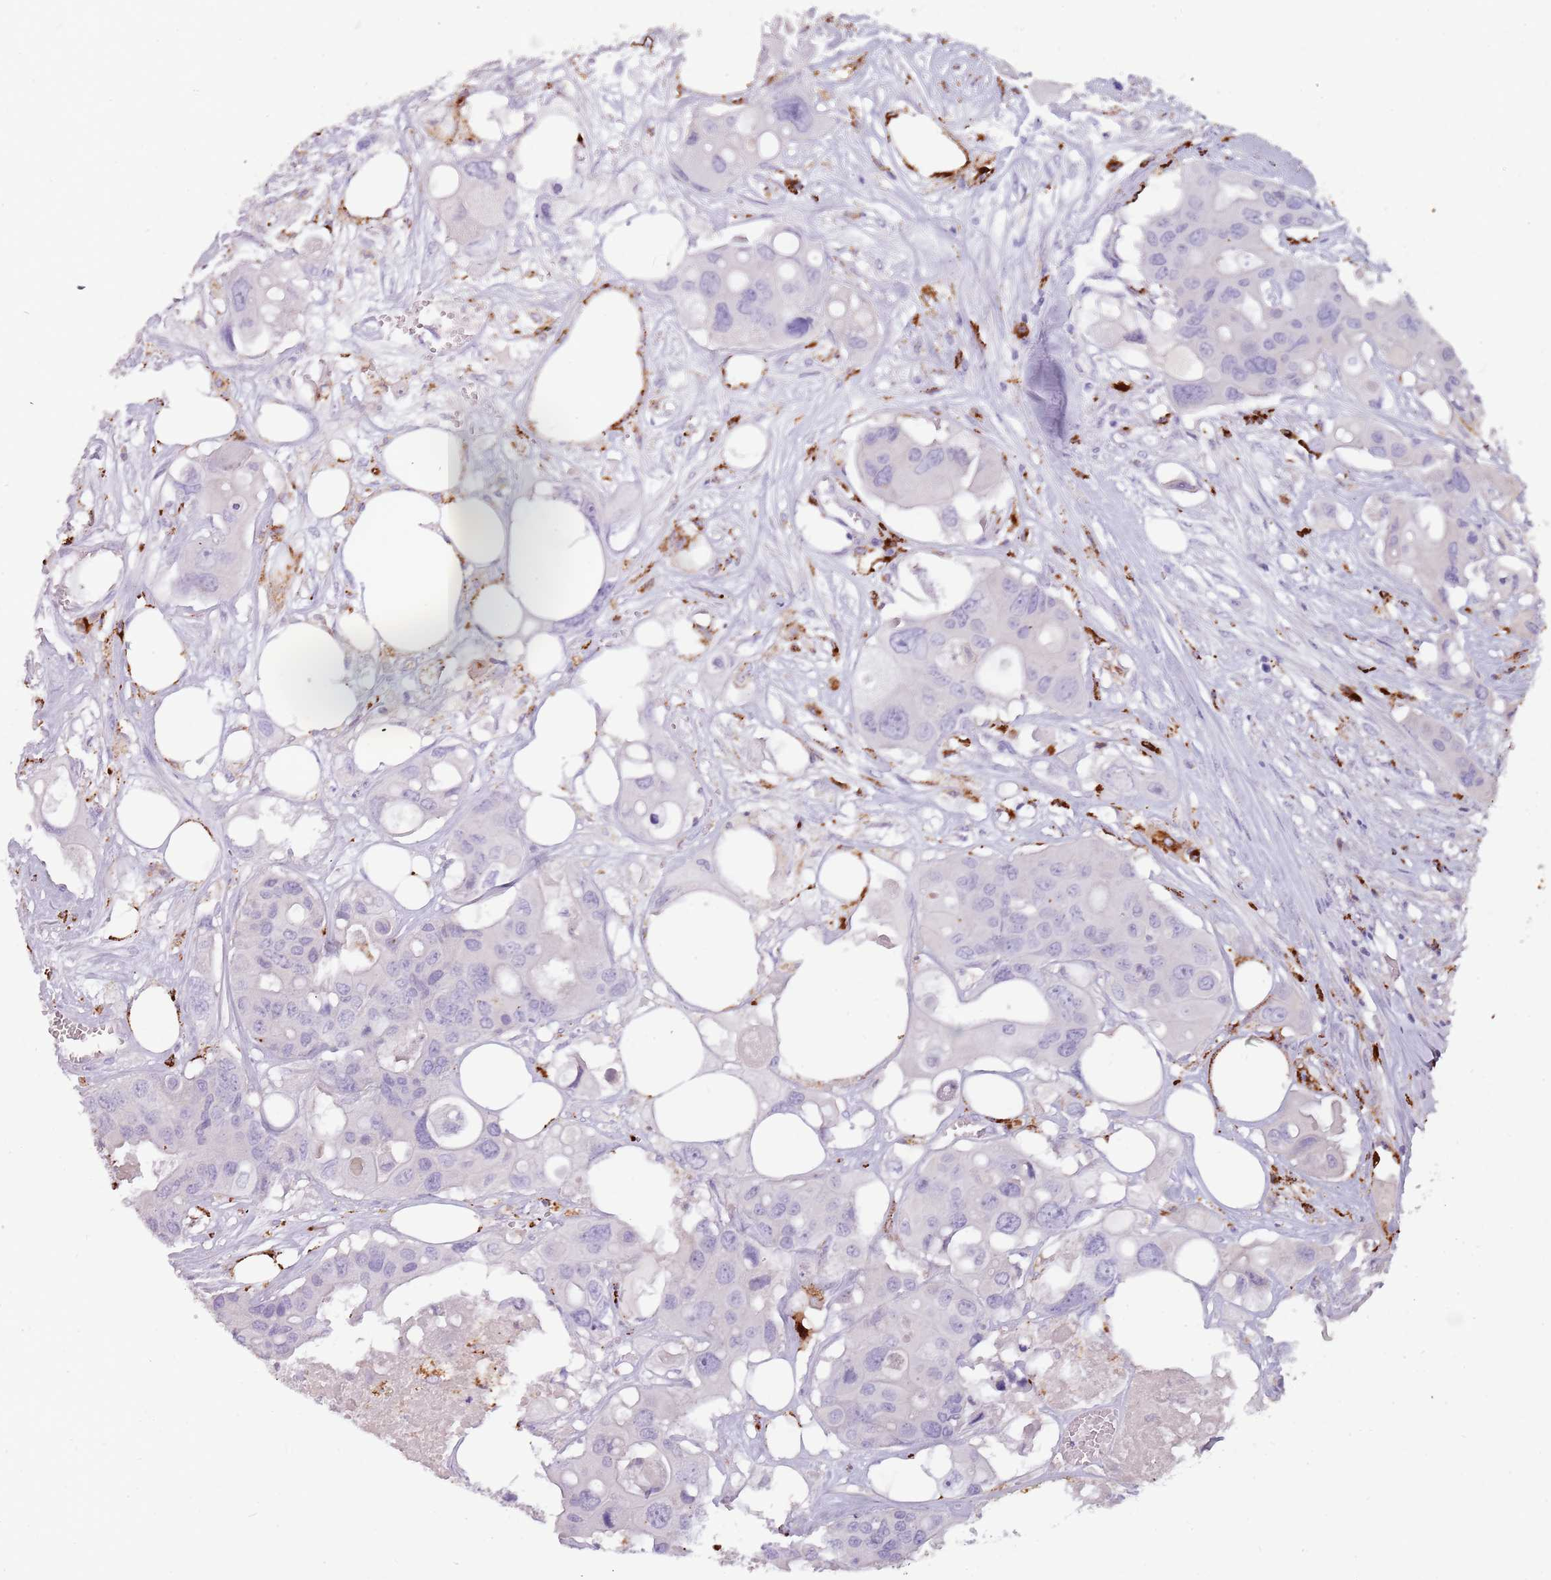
{"staining": {"intensity": "negative", "quantity": "none", "location": "none"}, "tissue": "colorectal cancer", "cell_type": "Tumor cells", "image_type": "cancer", "snomed": [{"axis": "morphology", "description": "Adenocarcinoma, NOS"}, {"axis": "topography", "description": "Colon"}], "caption": "Tumor cells are negative for brown protein staining in colorectal cancer.", "gene": "NWD2", "patient": {"sex": "male", "age": 77}}